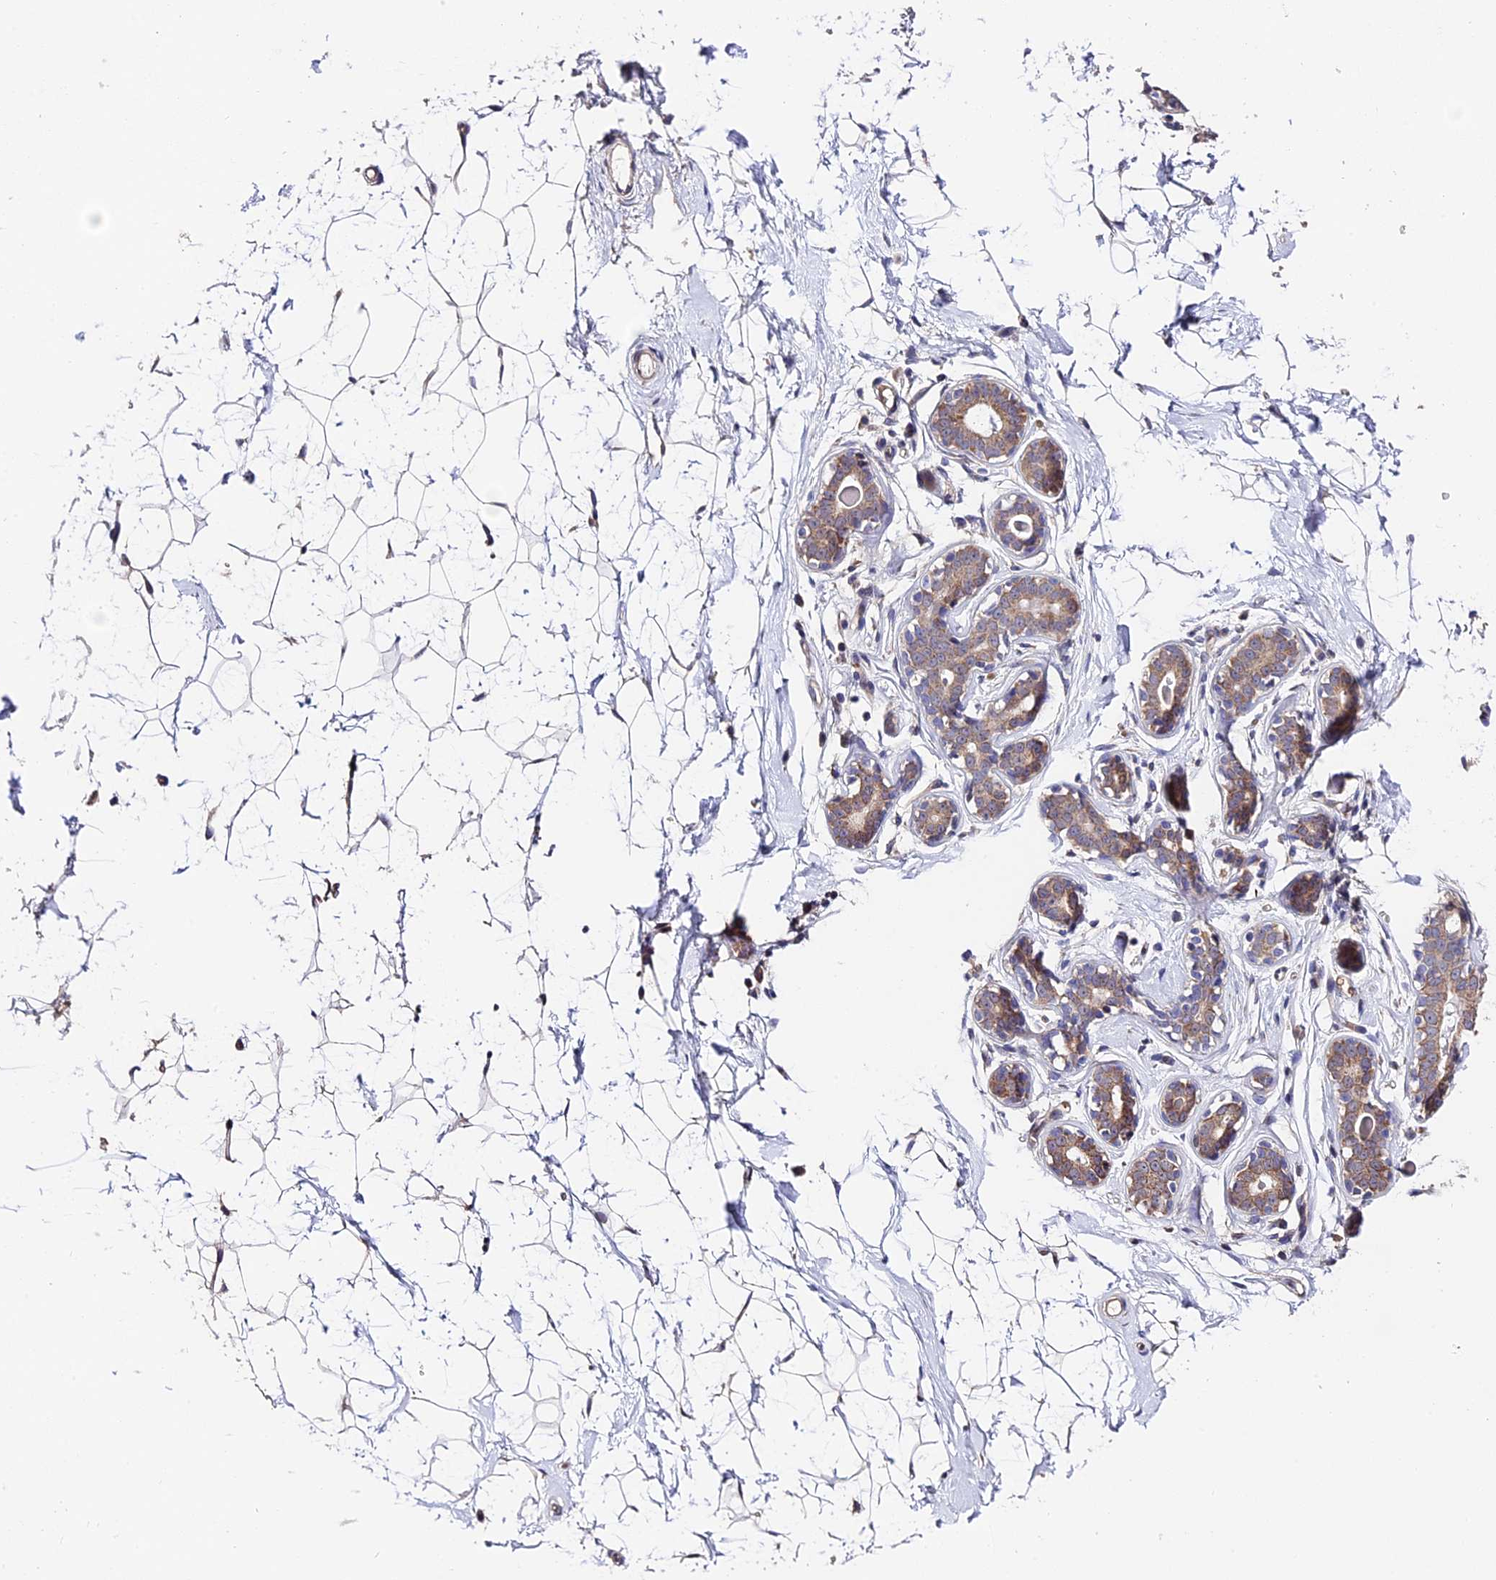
{"staining": {"intensity": "negative", "quantity": "none", "location": "none"}, "tissue": "breast", "cell_type": "Adipocytes", "image_type": "normal", "snomed": [{"axis": "morphology", "description": "Normal tissue, NOS"}, {"axis": "morphology", "description": "Adenoma, NOS"}, {"axis": "topography", "description": "Breast"}], "caption": "The micrograph reveals no significant staining in adipocytes of breast. (DAB immunohistochemistry visualized using brightfield microscopy, high magnification).", "gene": "TRMT1", "patient": {"sex": "female", "age": 23}}